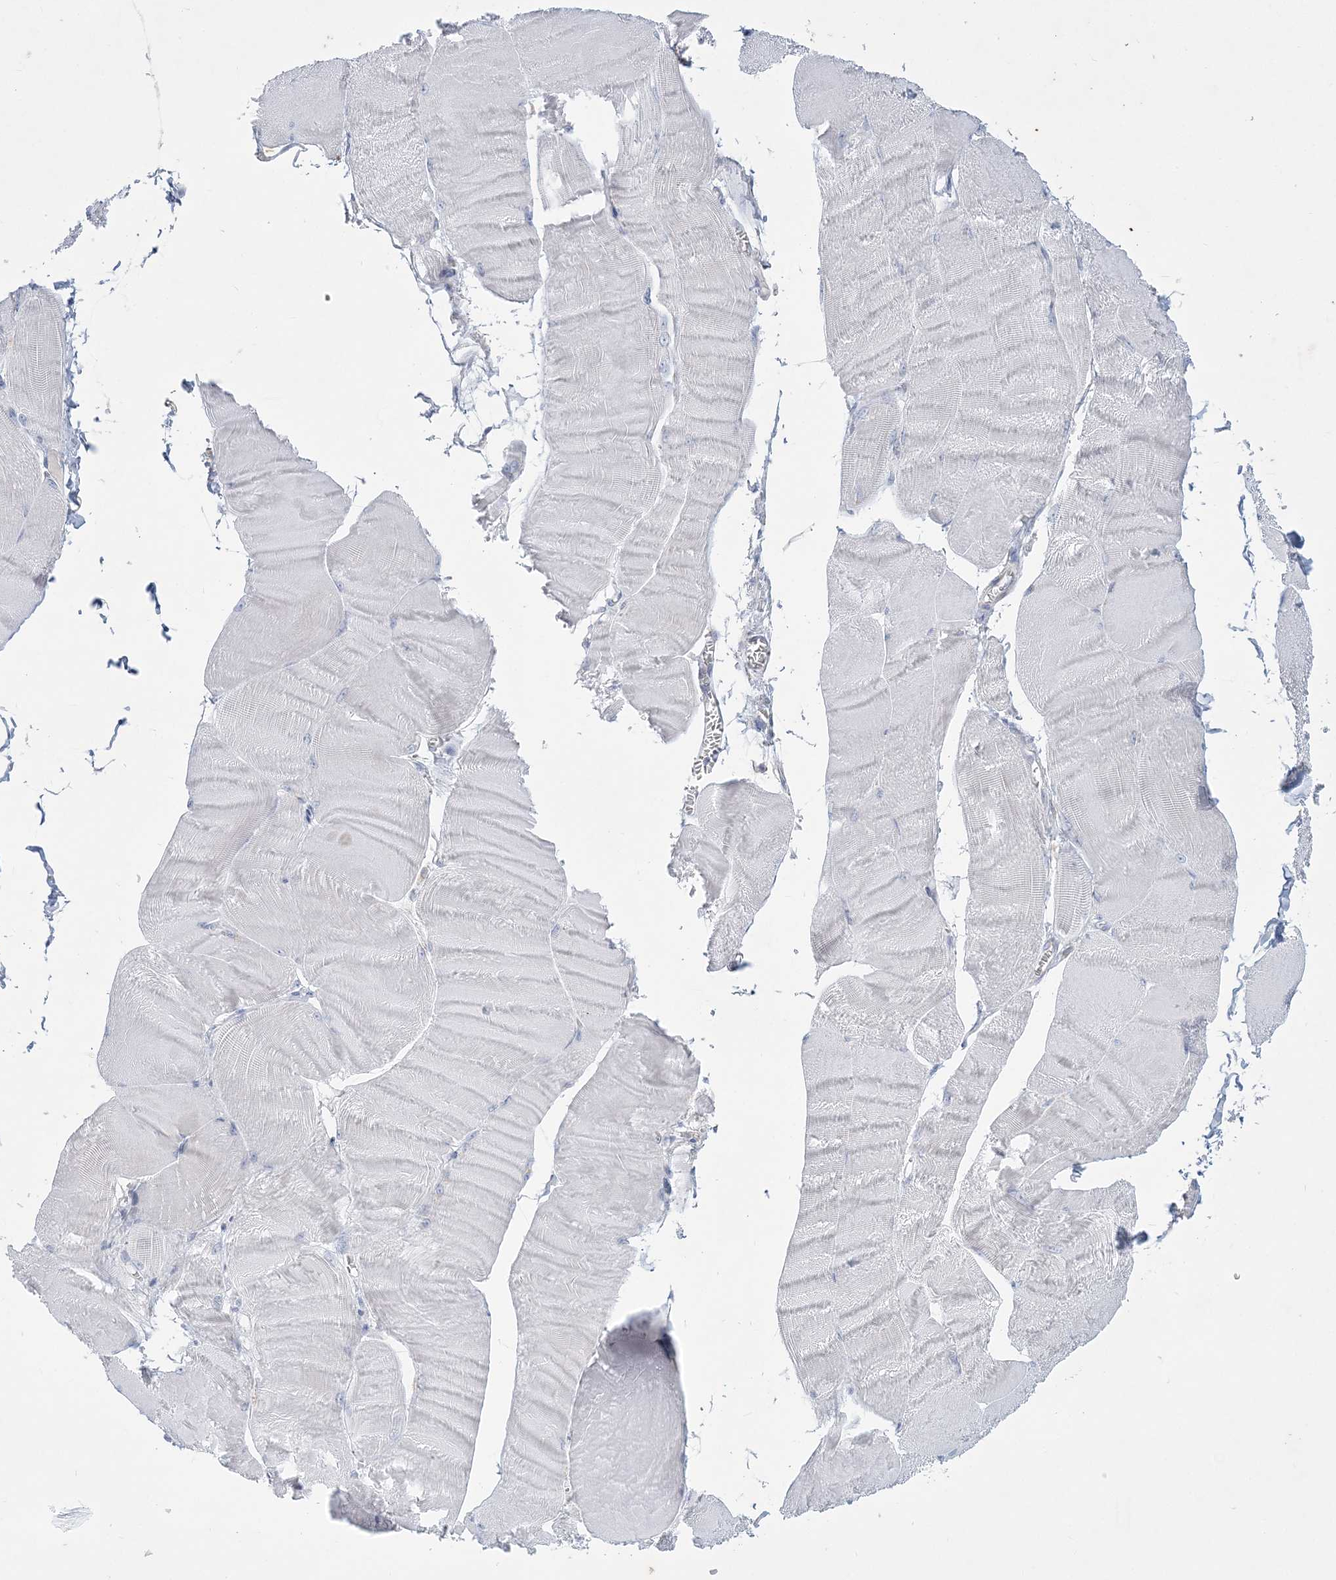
{"staining": {"intensity": "negative", "quantity": "none", "location": "none"}, "tissue": "skeletal muscle", "cell_type": "Myocytes", "image_type": "normal", "snomed": [{"axis": "morphology", "description": "Normal tissue, NOS"}, {"axis": "morphology", "description": "Basal cell carcinoma"}, {"axis": "topography", "description": "Skeletal muscle"}], "caption": "Benign skeletal muscle was stained to show a protein in brown. There is no significant positivity in myocytes. The staining was performed using DAB (3,3'-diaminobenzidine) to visualize the protein expression in brown, while the nuclei were stained in blue with hematoxylin (Magnification: 20x).", "gene": "TBC1D7", "patient": {"sex": "female", "age": 64}}